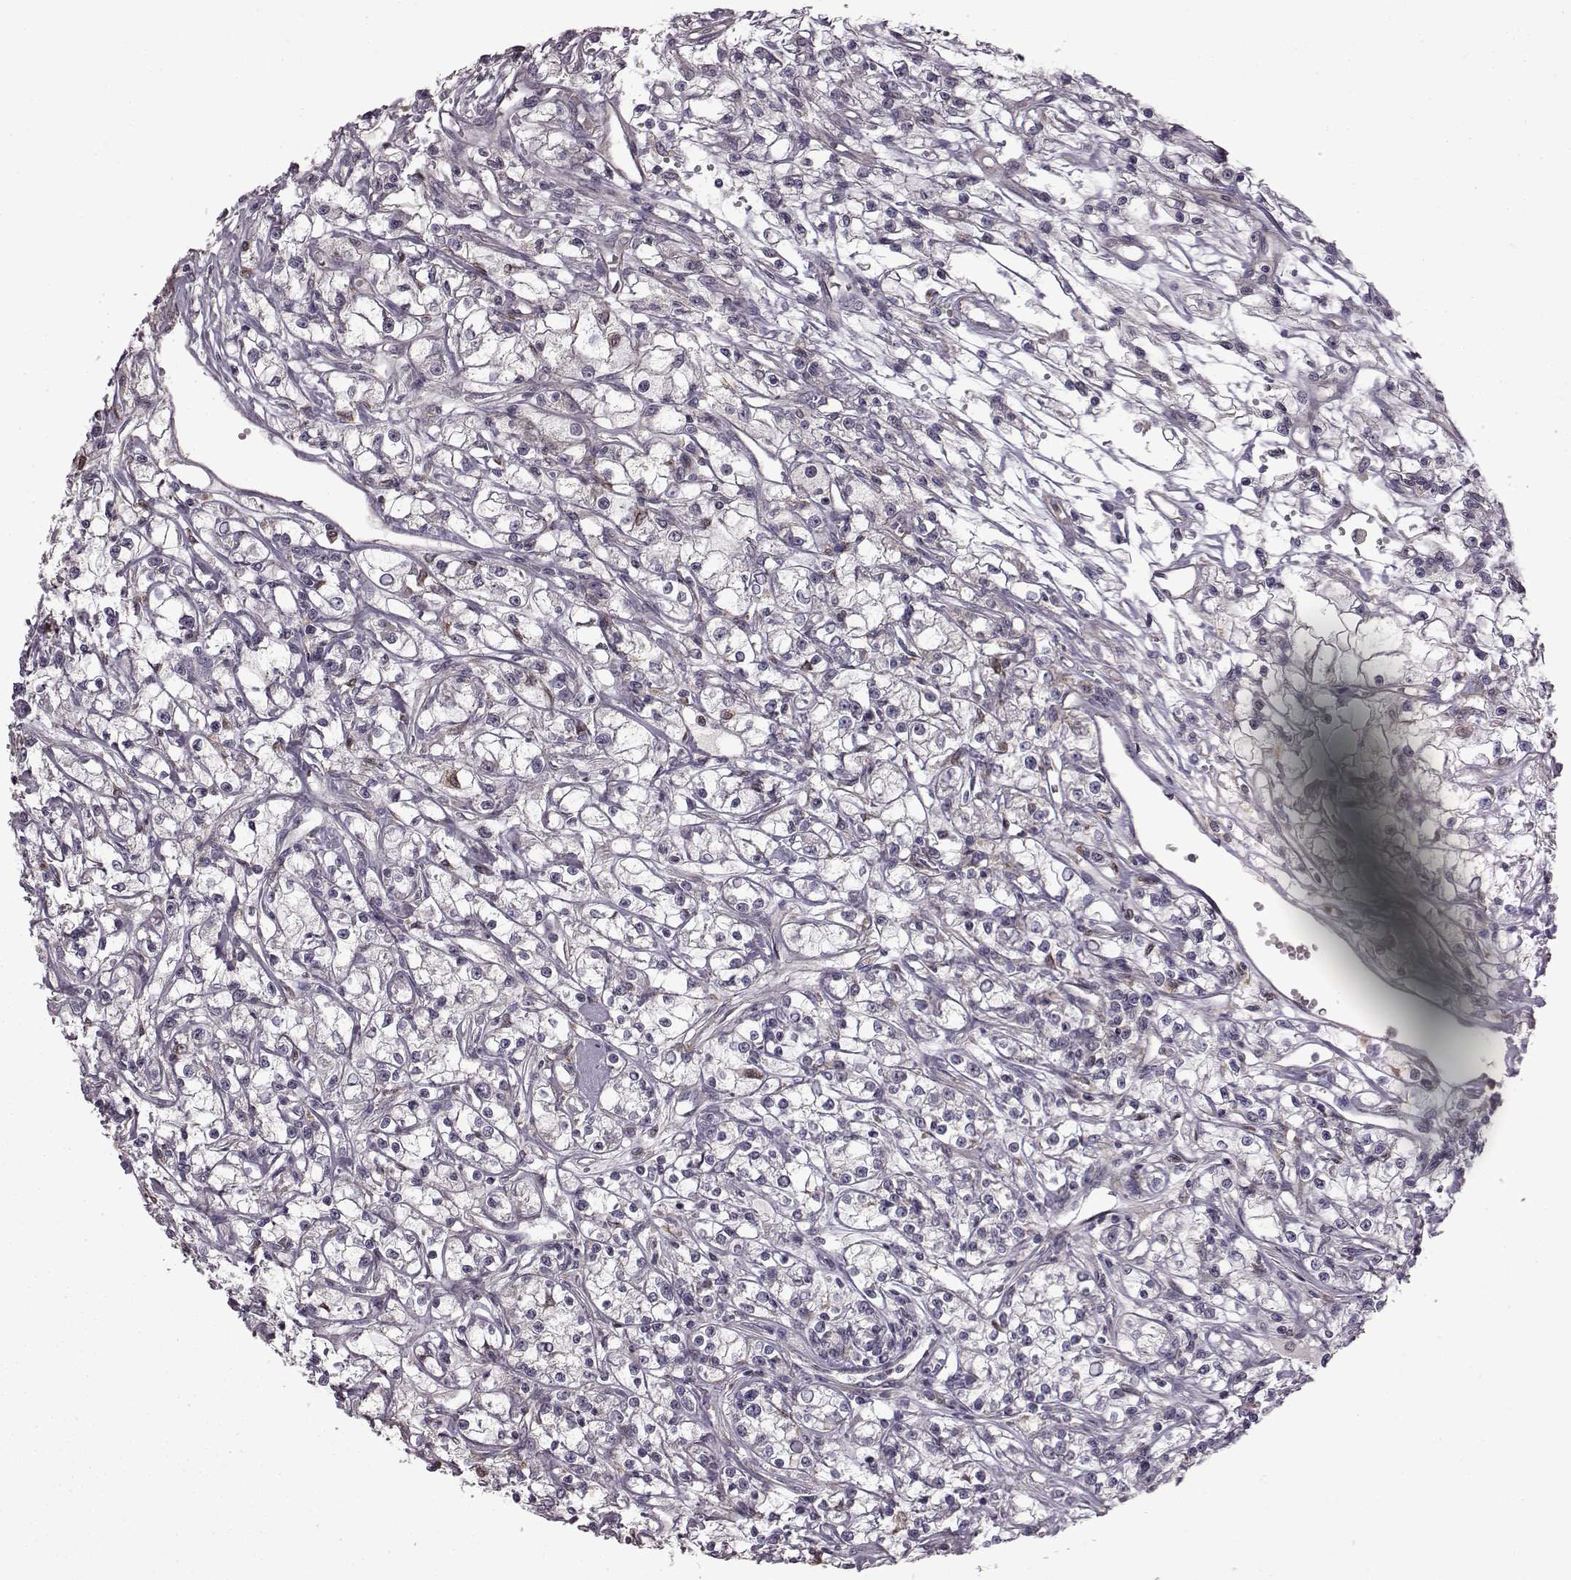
{"staining": {"intensity": "negative", "quantity": "none", "location": "none"}, "tissue": "renal cancer", "cell_type": "Tumor cells", "image_type": "cancer", "snomed": [{"axis": "morphology", "description": "Adenocarcinoma, NOS"}, {"axis": "topography", "description": "Kidney"}], "caption": "A high-resolution photomicrograph shows immunohistochemistry staining of renal cancer (adenocarcinoma), which reveals no significant staining in tumor cells.", "gene": "B3GNT6", "patient": {"sex": "female", "age": 59}}